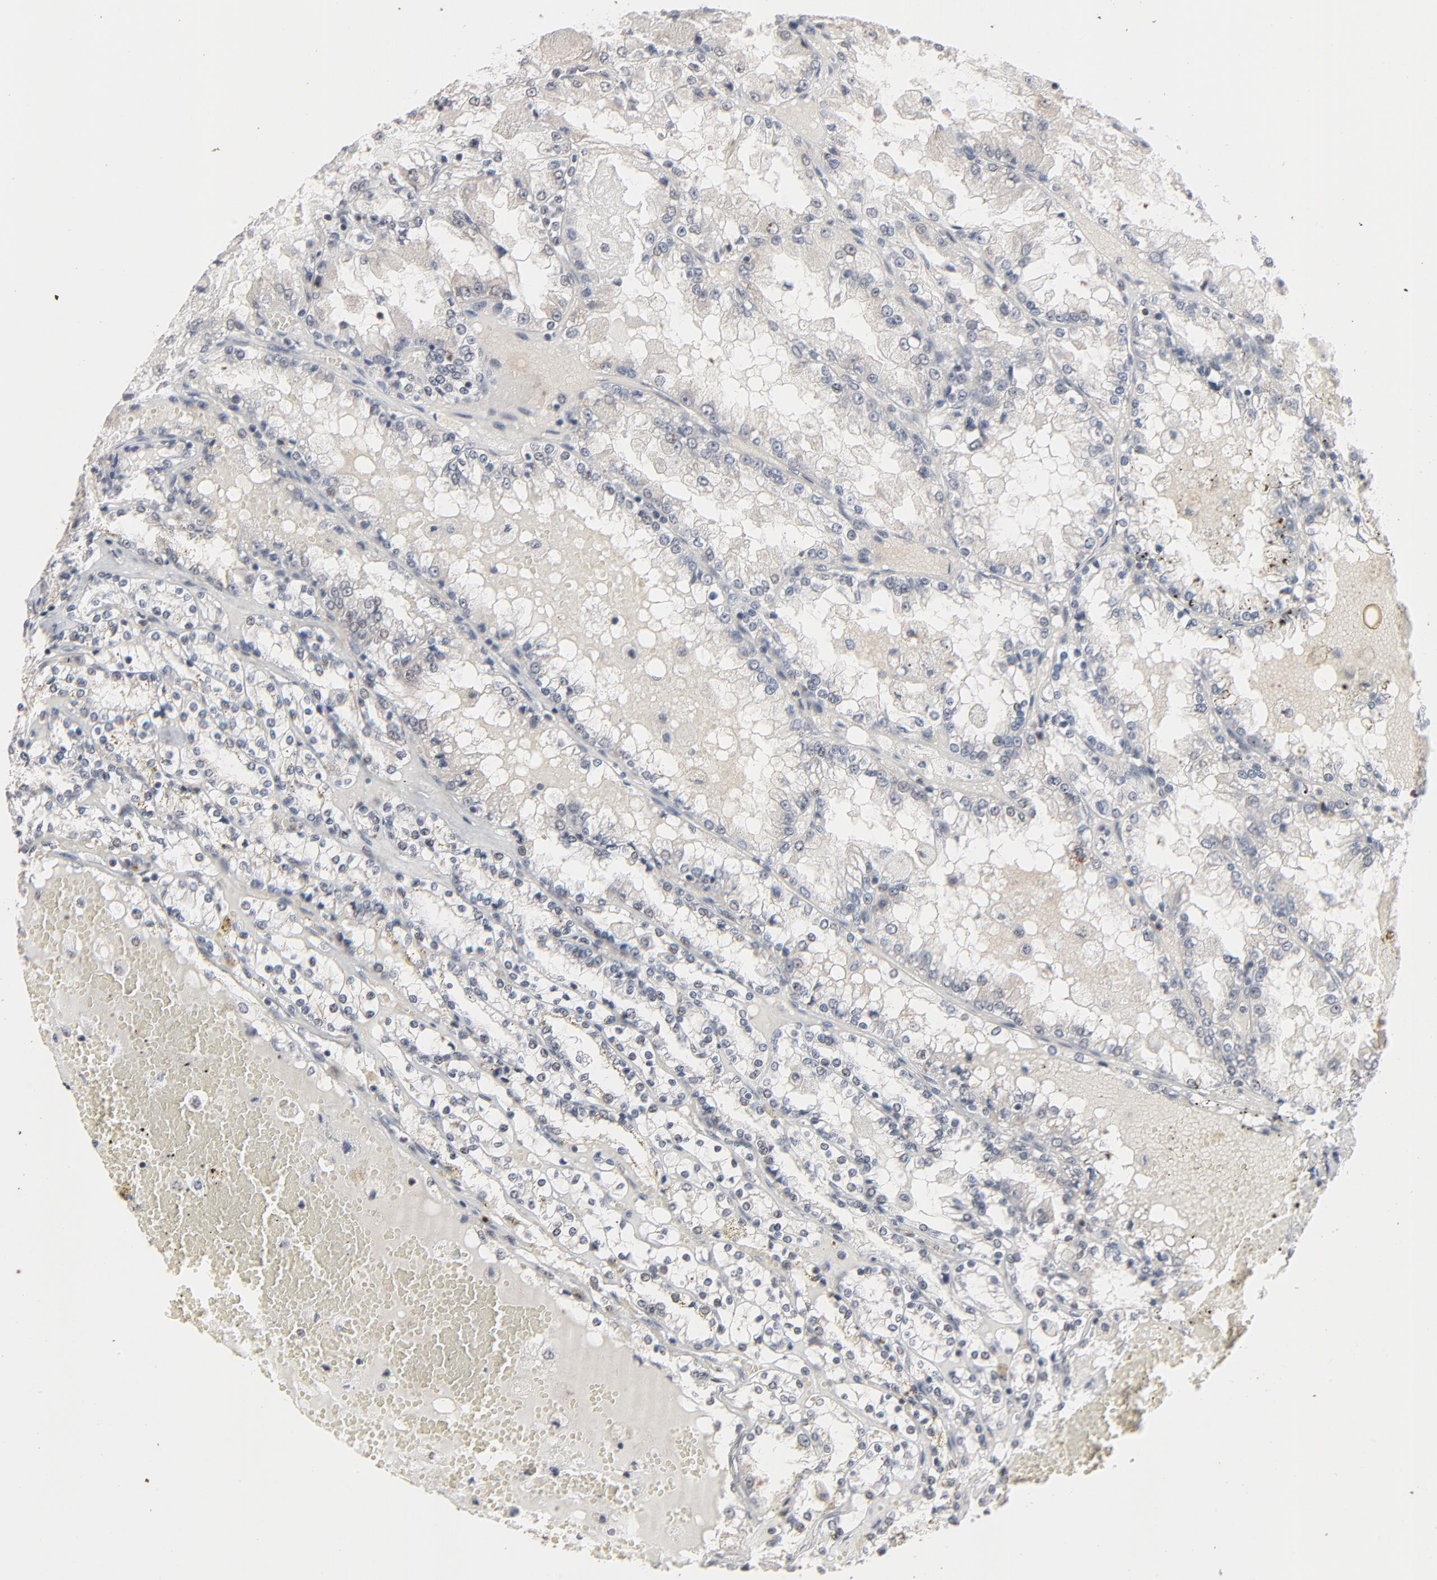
{"staining": {"intensity": "negative", "quantity": "none", "location": "none"}, "tissue": "renal cancer", "cell_type": "Tumor cells", "image_type": "cancer", "snomed": [{"axis": "morphology", "description": "Adenocarcinoma, NOS"}, {"axis": "topography", "description": "Kidney"}], "caption": "High magnification brightfield microscopy of renal adenocarcinoma stained with DAB (brown) and counterstained with hematoxylin (blue): tumor cells show no significant expression.", "gene": "ZNF419", "patient": {"sex": "female", "age": 56}}